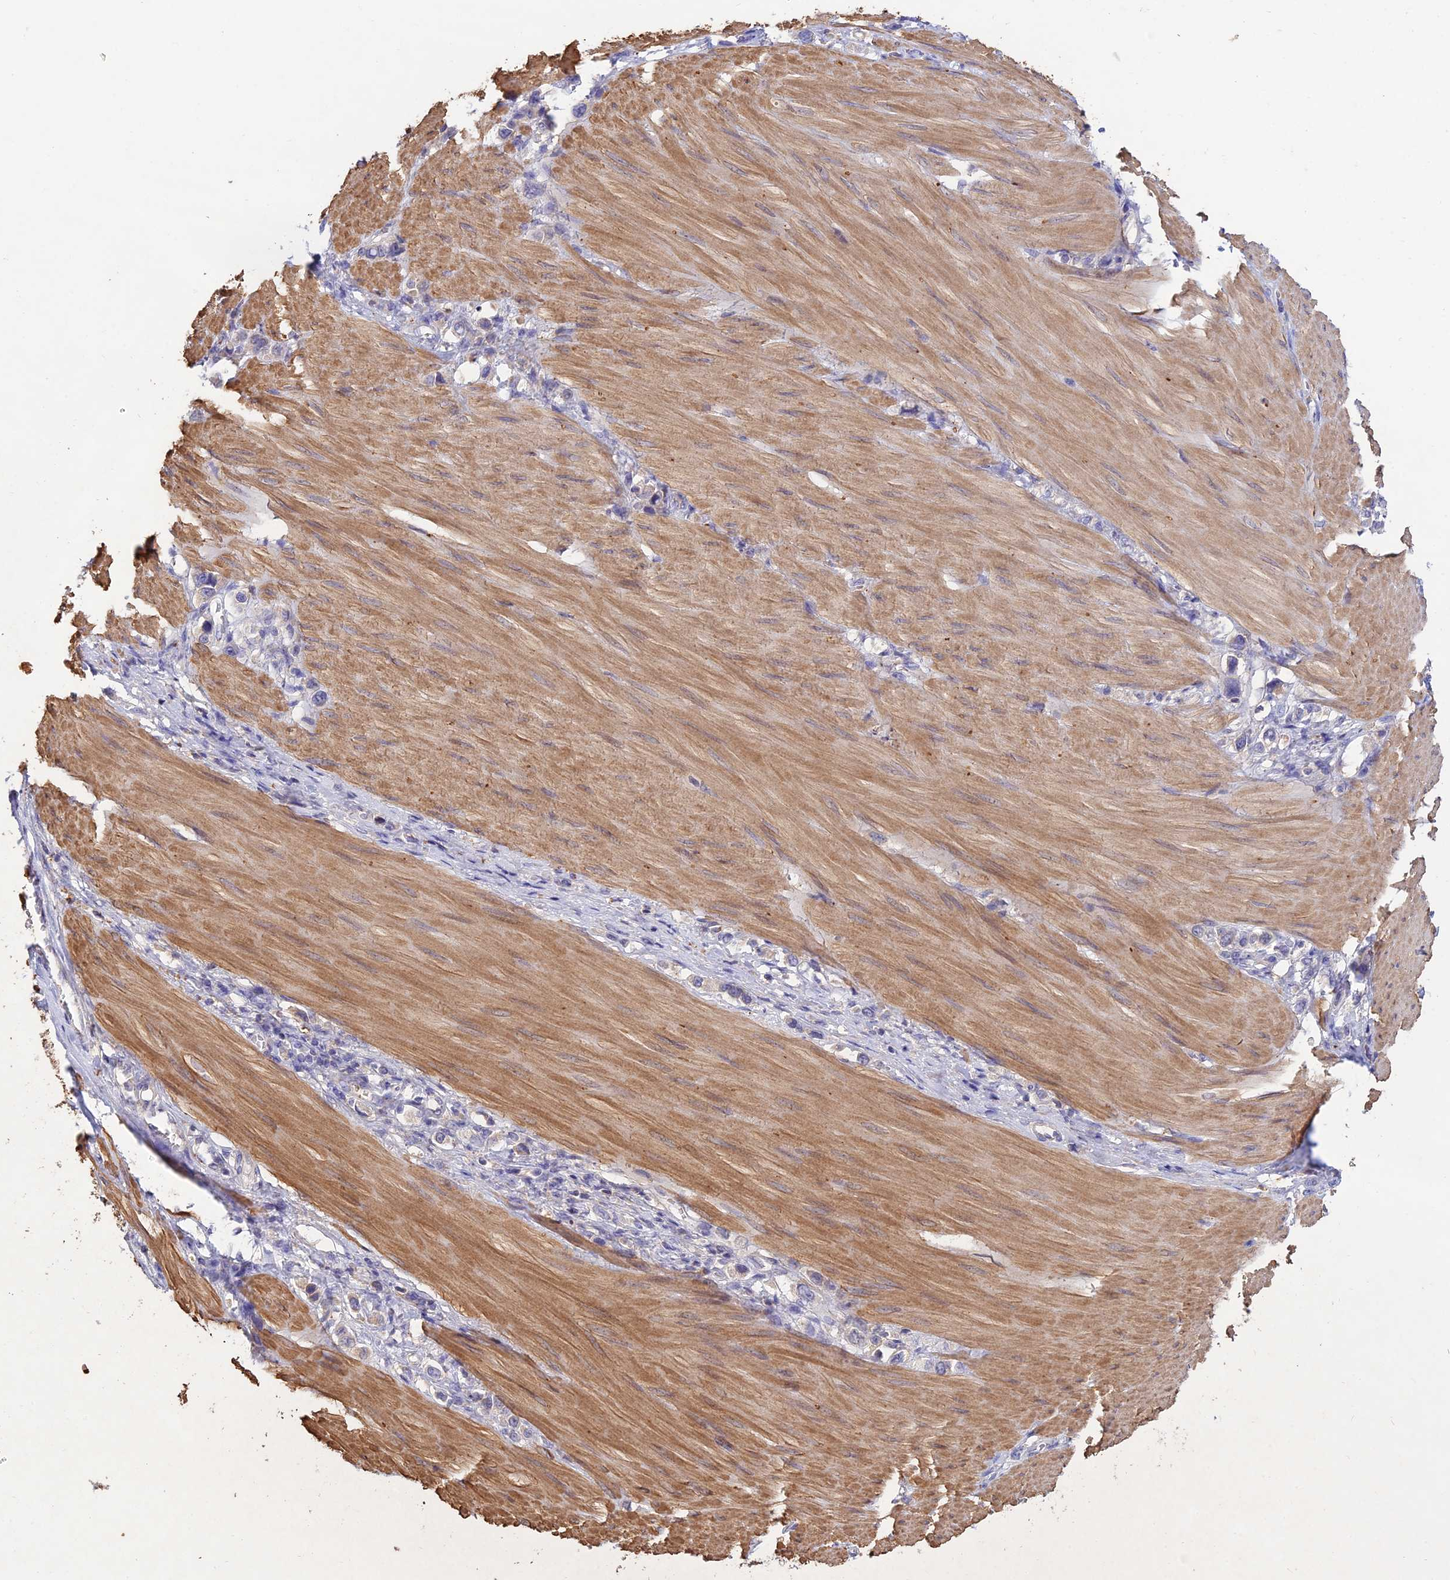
{"staining": {"intensity": "negative", "quantity": "none", "location": "none"}, "tissue": "stomach cancer", "cell_type": "Tumor cells", "image_type": "cancer", "snomed": [{"axis": "morphology", "description": "Adenocarcinoma, NOS"}, {"axis": "topography", "description": "Stomach"}], "caption": "High power microscopy image of an IHC photomicrograph of adenocarcinoma (stomach), revealing no significant expression in tumor cells.", "gene": "ACSM5", "patient": {"sex": "female", "age": 65}}